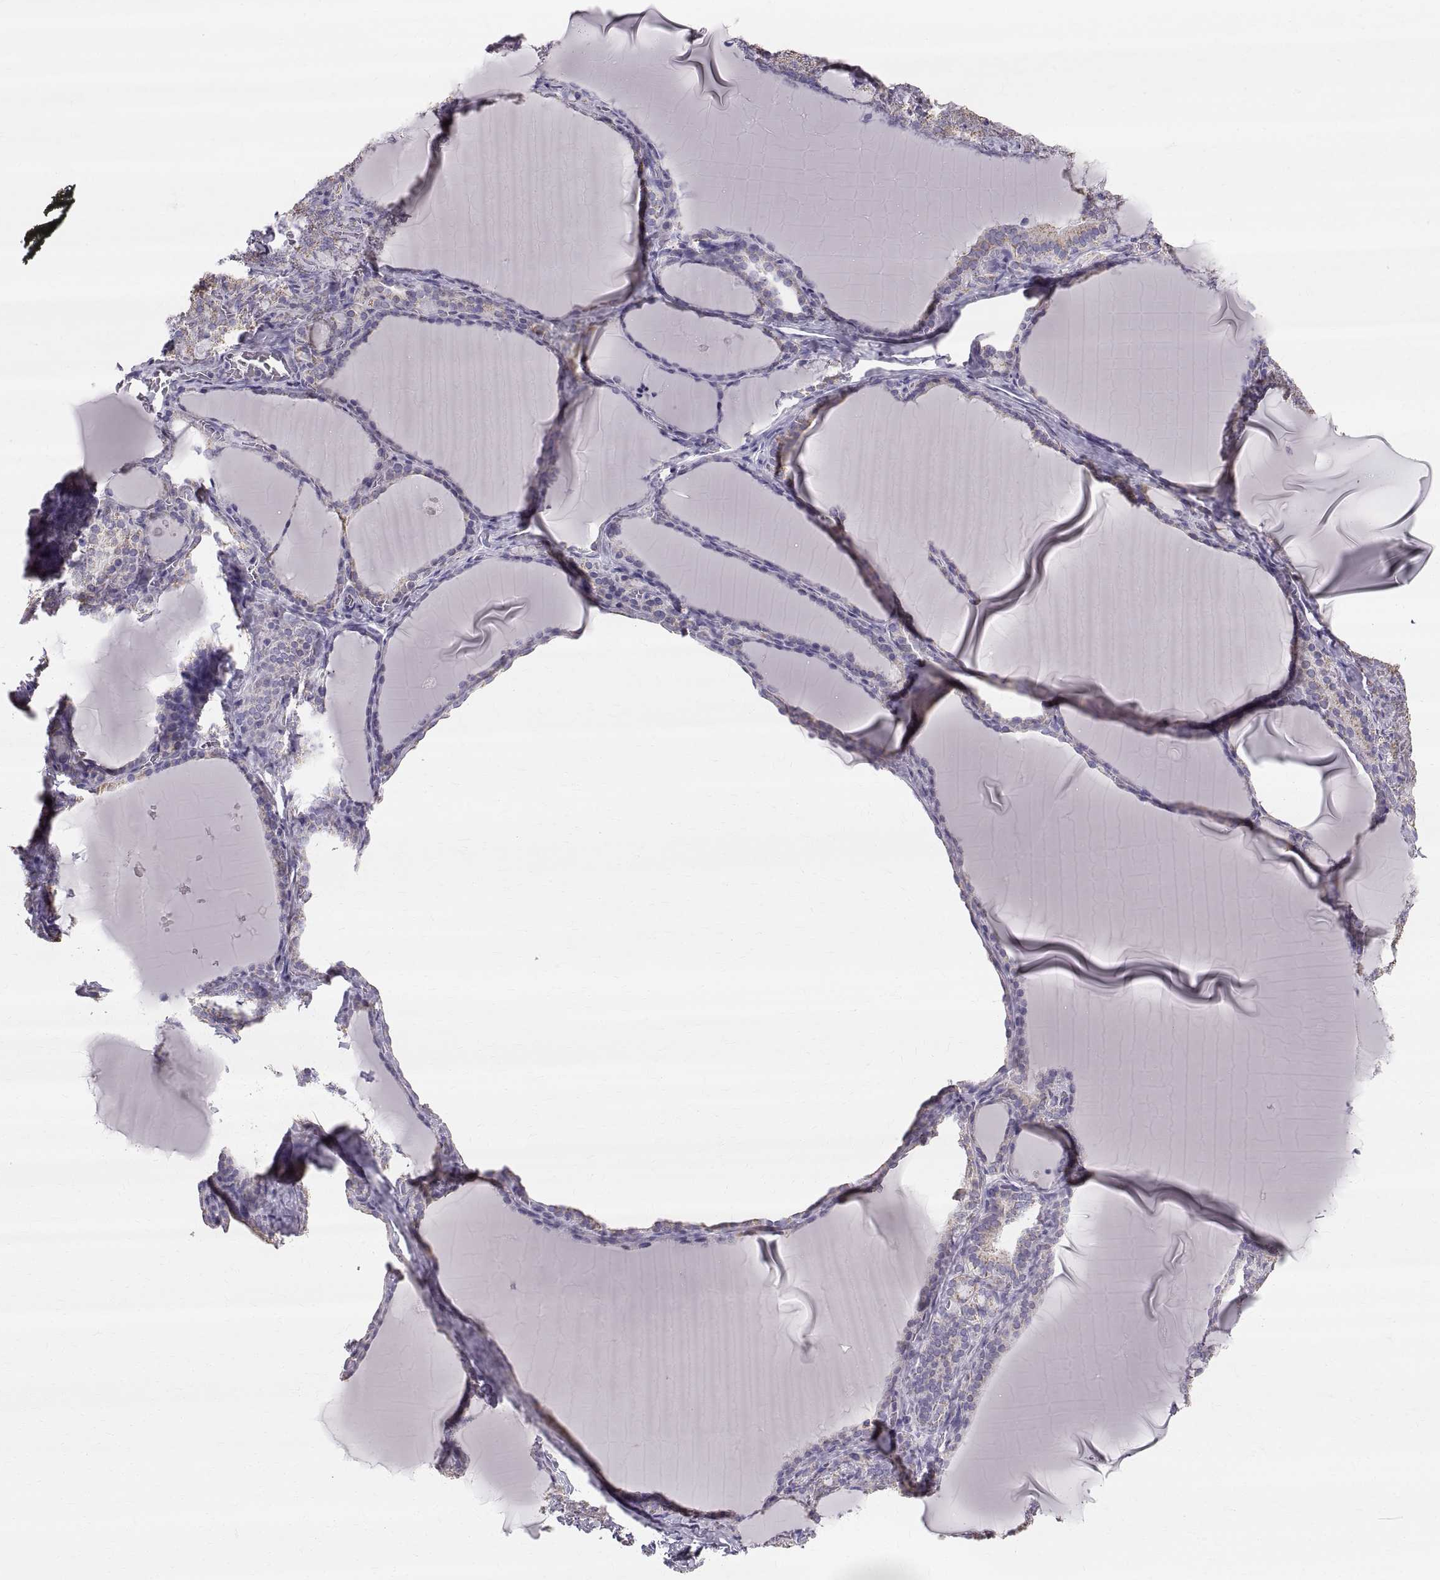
{"staining": {"intensity": "weak", "quantity": "<25%", "location": "cytoplasmic/membranous"}, "tissue": "thyroid gland", "cell_type": "Glandular cells", "image_type": "normal", "snomed": [{"axis": "morphology", "description": "Normal tissue, NOS"}, {"axis": "morphology", "description": "Hyperplasia, NOS"}, {"axis": "topography", "description": "Thyroid gland"}], "caption": "Immunohistochemical staining of benign thyroid gland displays no significant staining in glandular cells.", "gene": "STMND1", "patient": {"sex": "female", "age": 27}}